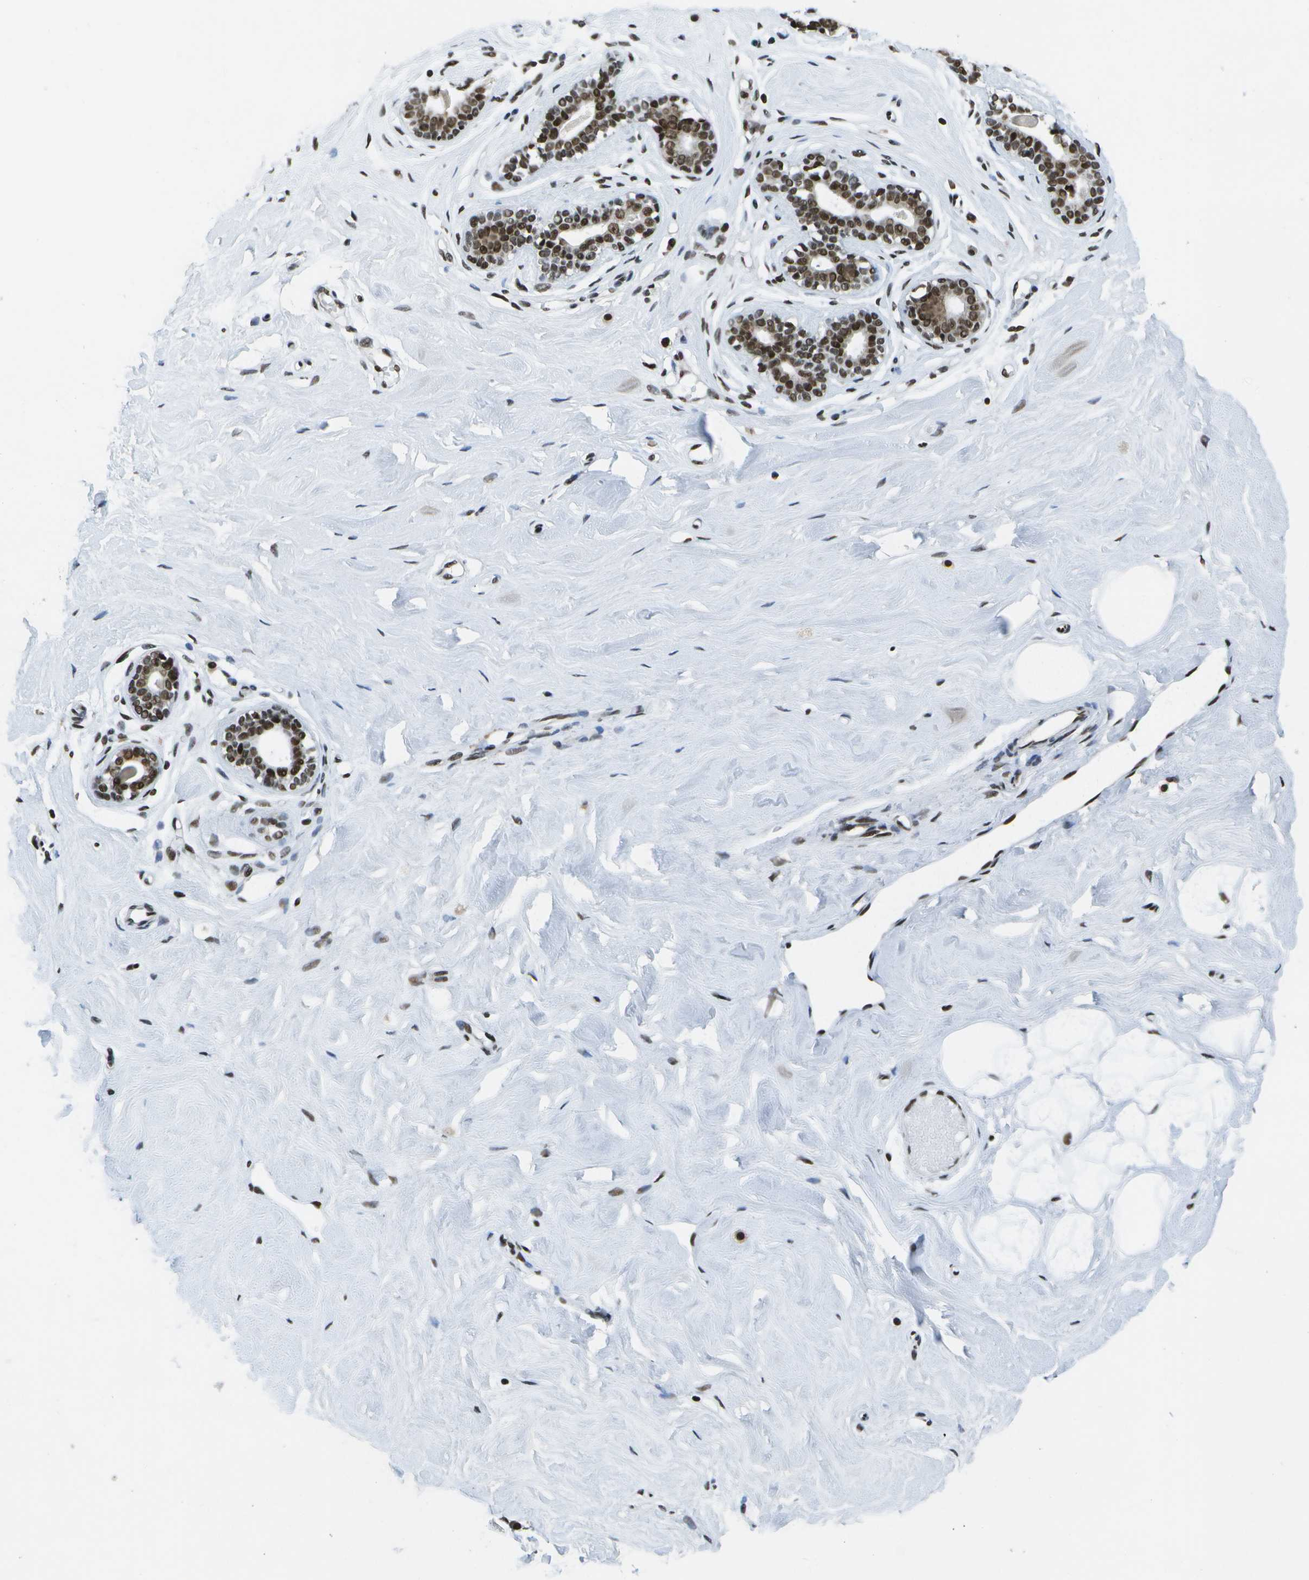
{"staining": {"intensity": "moderate", "quantity": ">75%", "location": "nuclear"}, "tissue": "breast", "cell_type": "Adipocytes", "image_type": "normal", "snomed": [{"axis": "morphology", "description": "Normal tissue, NOS"}, {"axis": "topography", "description": "Breast"}], "caption": "Breast stained with DAB (3,3'-diaminobenzidine) immunohistochemistry (IHC) shows medium levels of moderate nuclear positivity in approximately >75% of adipocytes.", "gene": "NSRP1", "patient": {"sex": "female", "age": 23}}